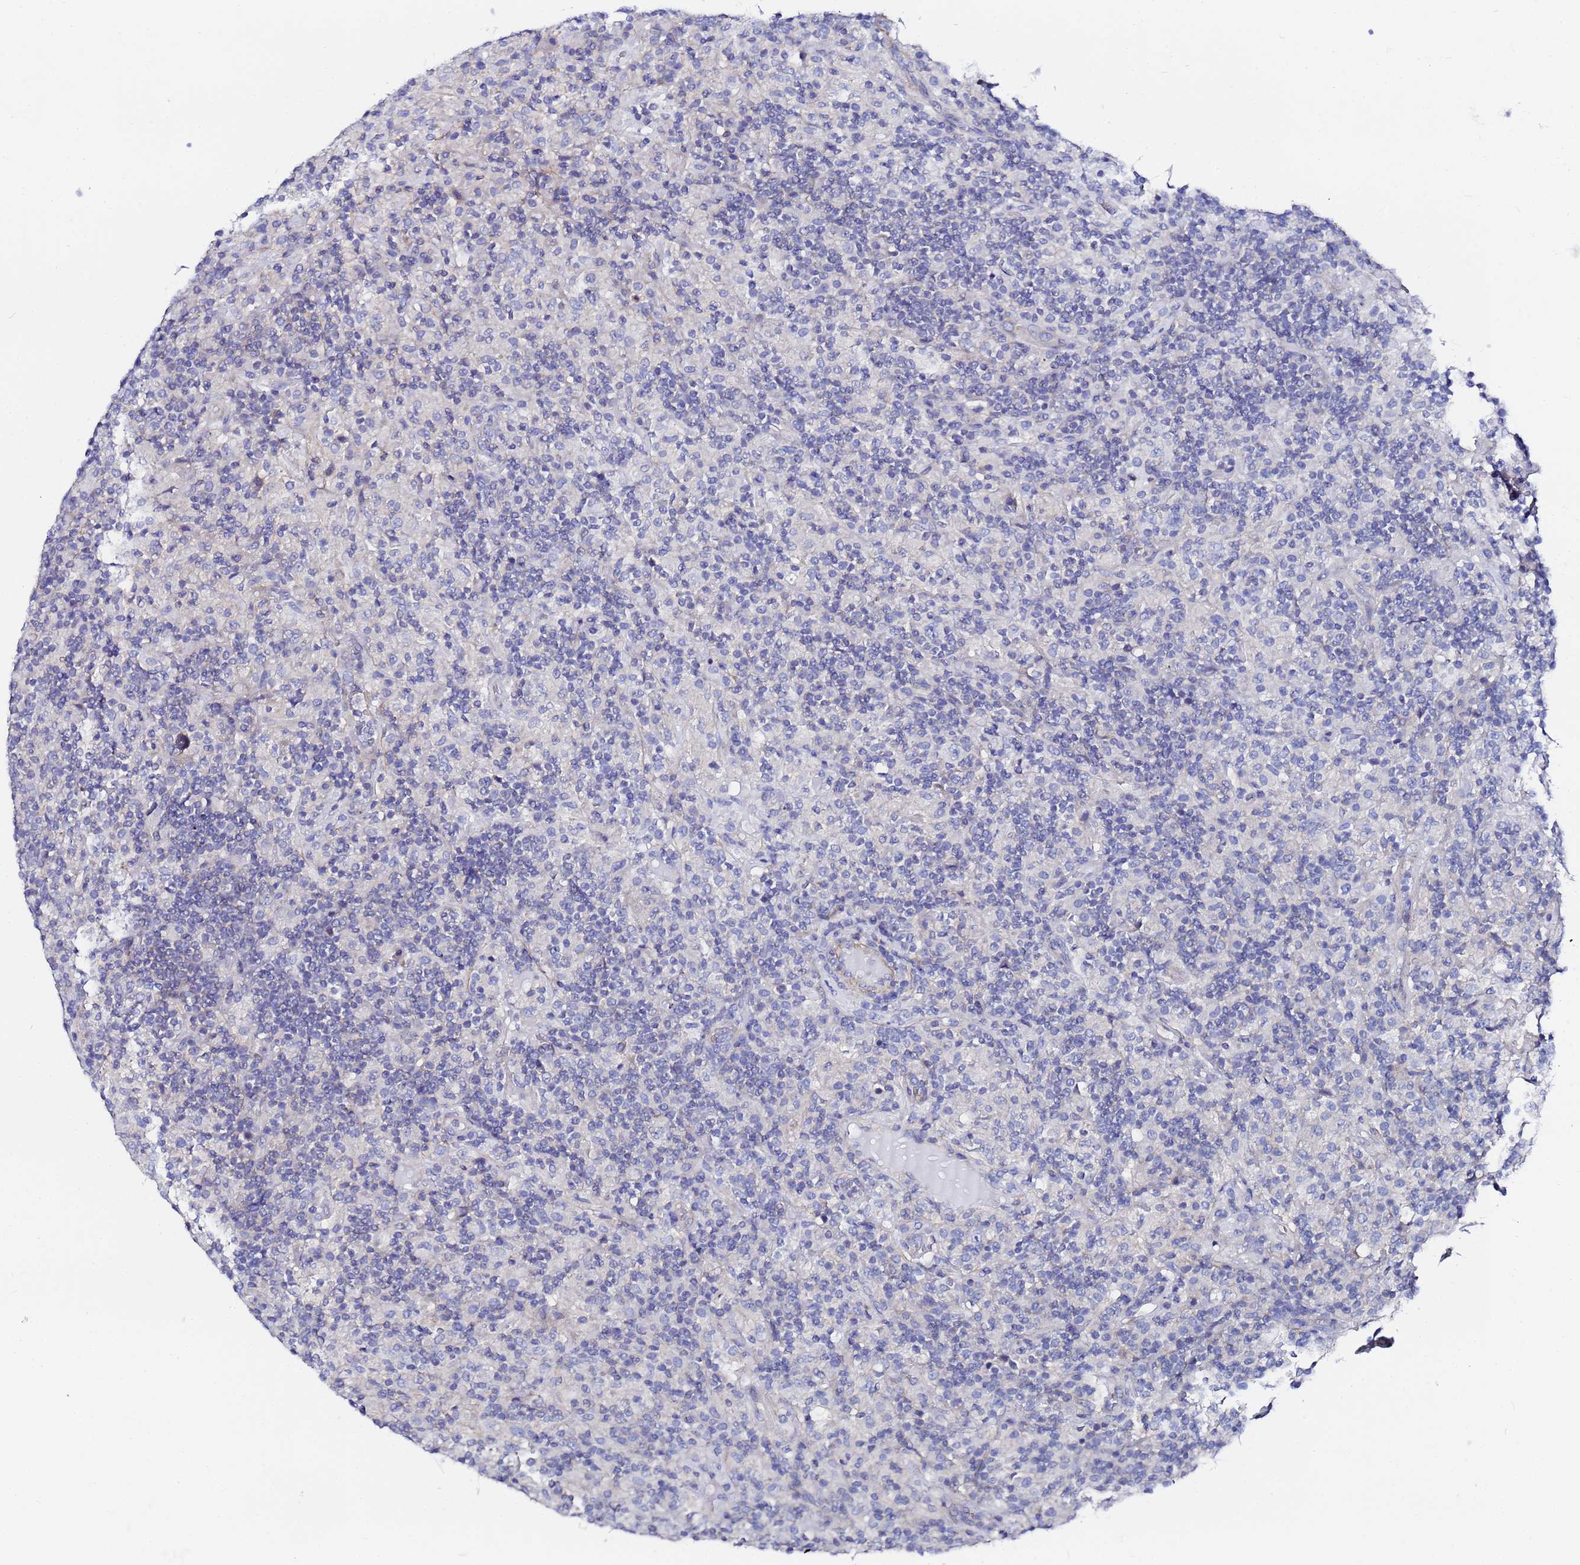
{"staining": {"intensity": "negative", "quantity": "none", "location": "none"}, "tissue": "lymphoma", "cell_type": "Tumor cells", "image_type": "cancer", "snomed": [{"axis": "morphology", "description": "Hodgkin's disease, NOS"}, {"axis": "topography", "description": "Lymph node"}], "caption": "Immunohistochemical staining of human Hodgkin's disease demonstrates no significant positivity in tumor cells.", "gene": "RAB39B", "patient": {"sex": "male", "age": 70}}